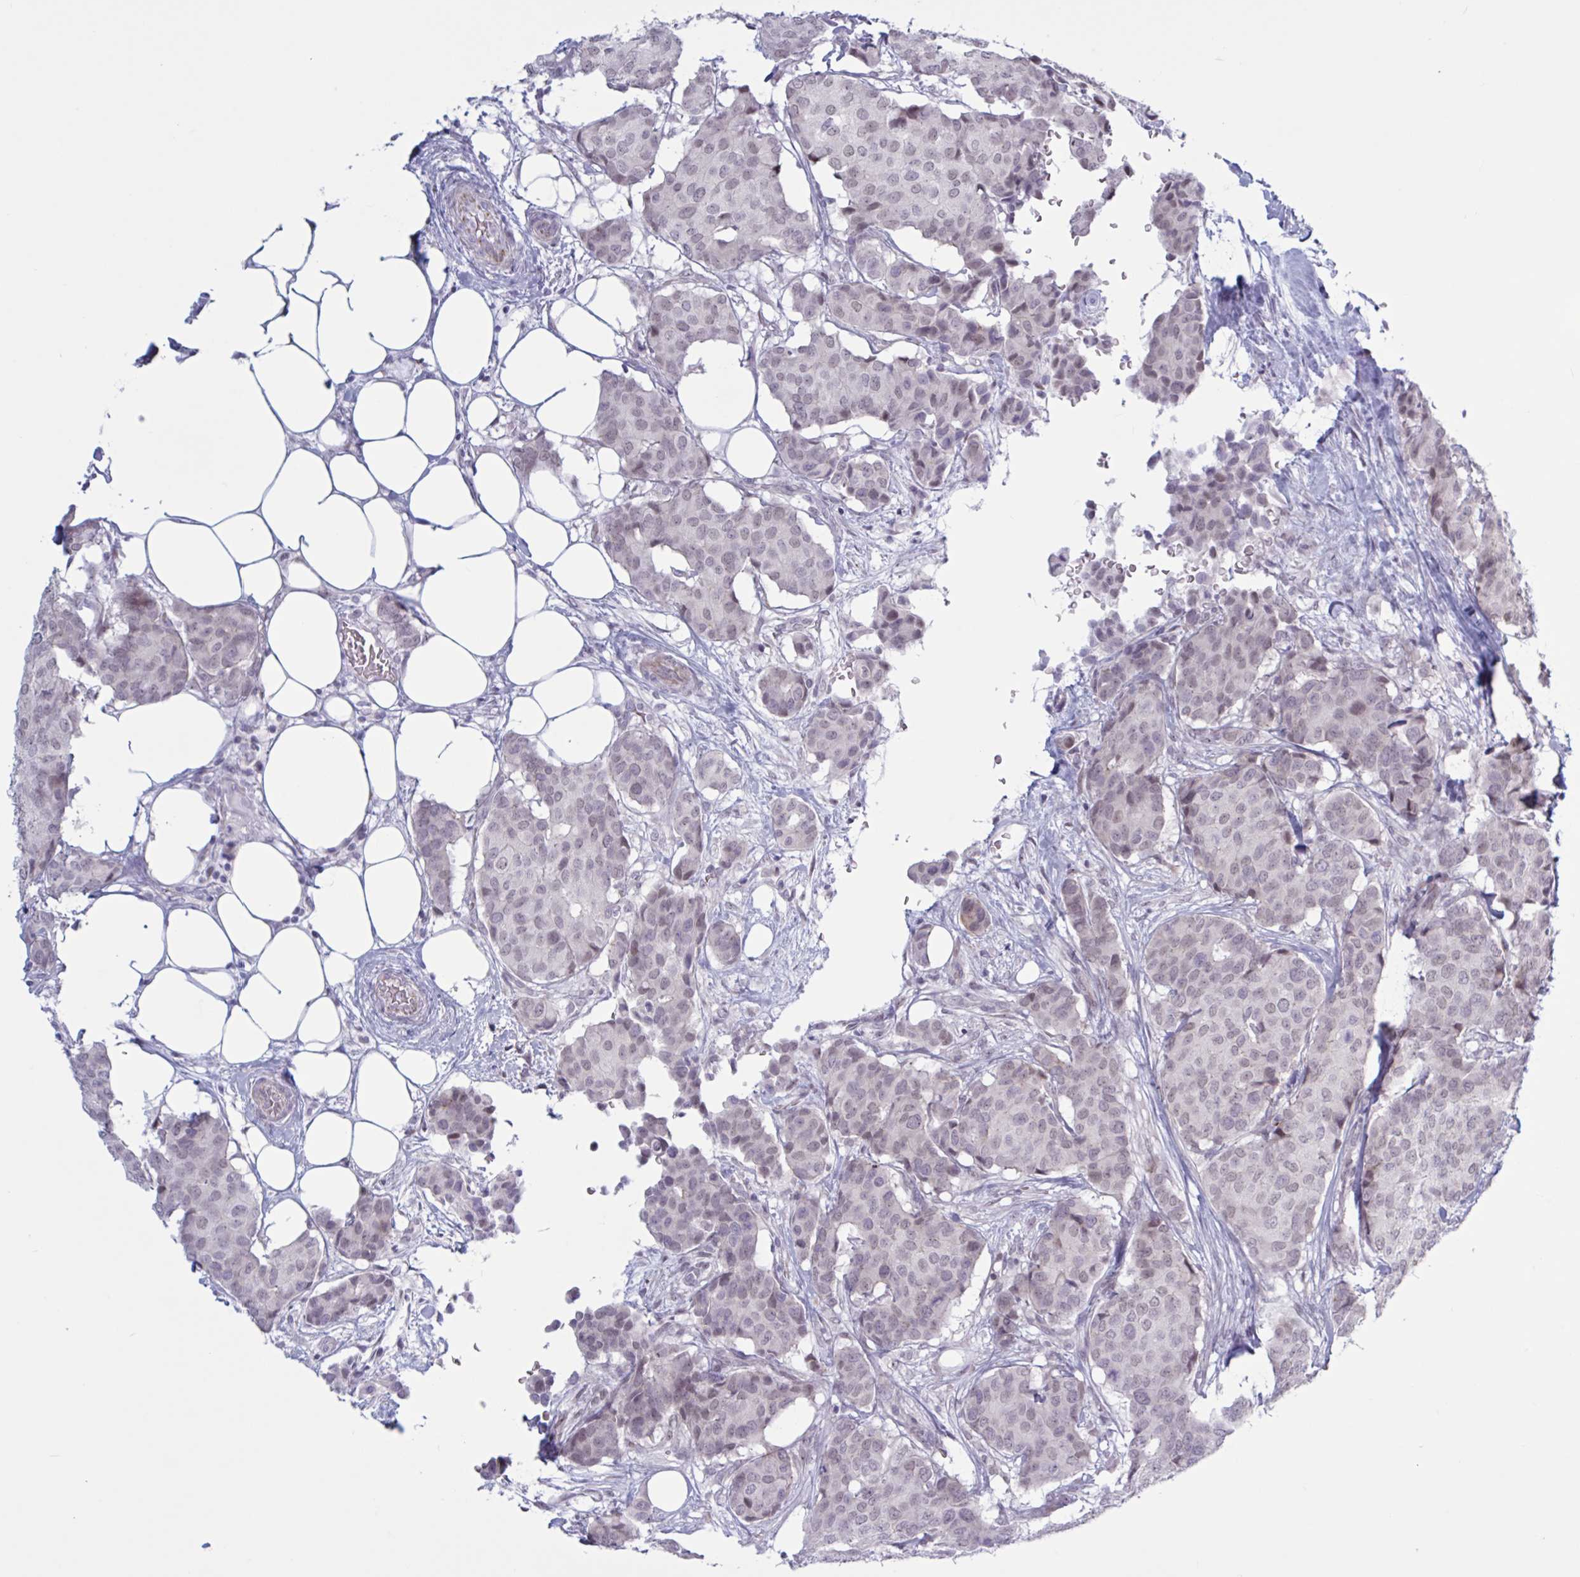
{"staining": {"intensity": "weak", "quantity": "<25%", "location": "nuclear"}, "tissue": "breast cancer", "cell_type": "Tumor cells", "image_type": "cancer", "snomed": [{"axis": "morphology", "description": "Duct carcinoma"}, {"axis": "topography", "description": "Breast"}], "caption": "Tumor cells are negative for brown protein staining in intraductal carcinoma (breast).", "gene": "PRMT6", "patient": {"sex": "female", "age": 75}}